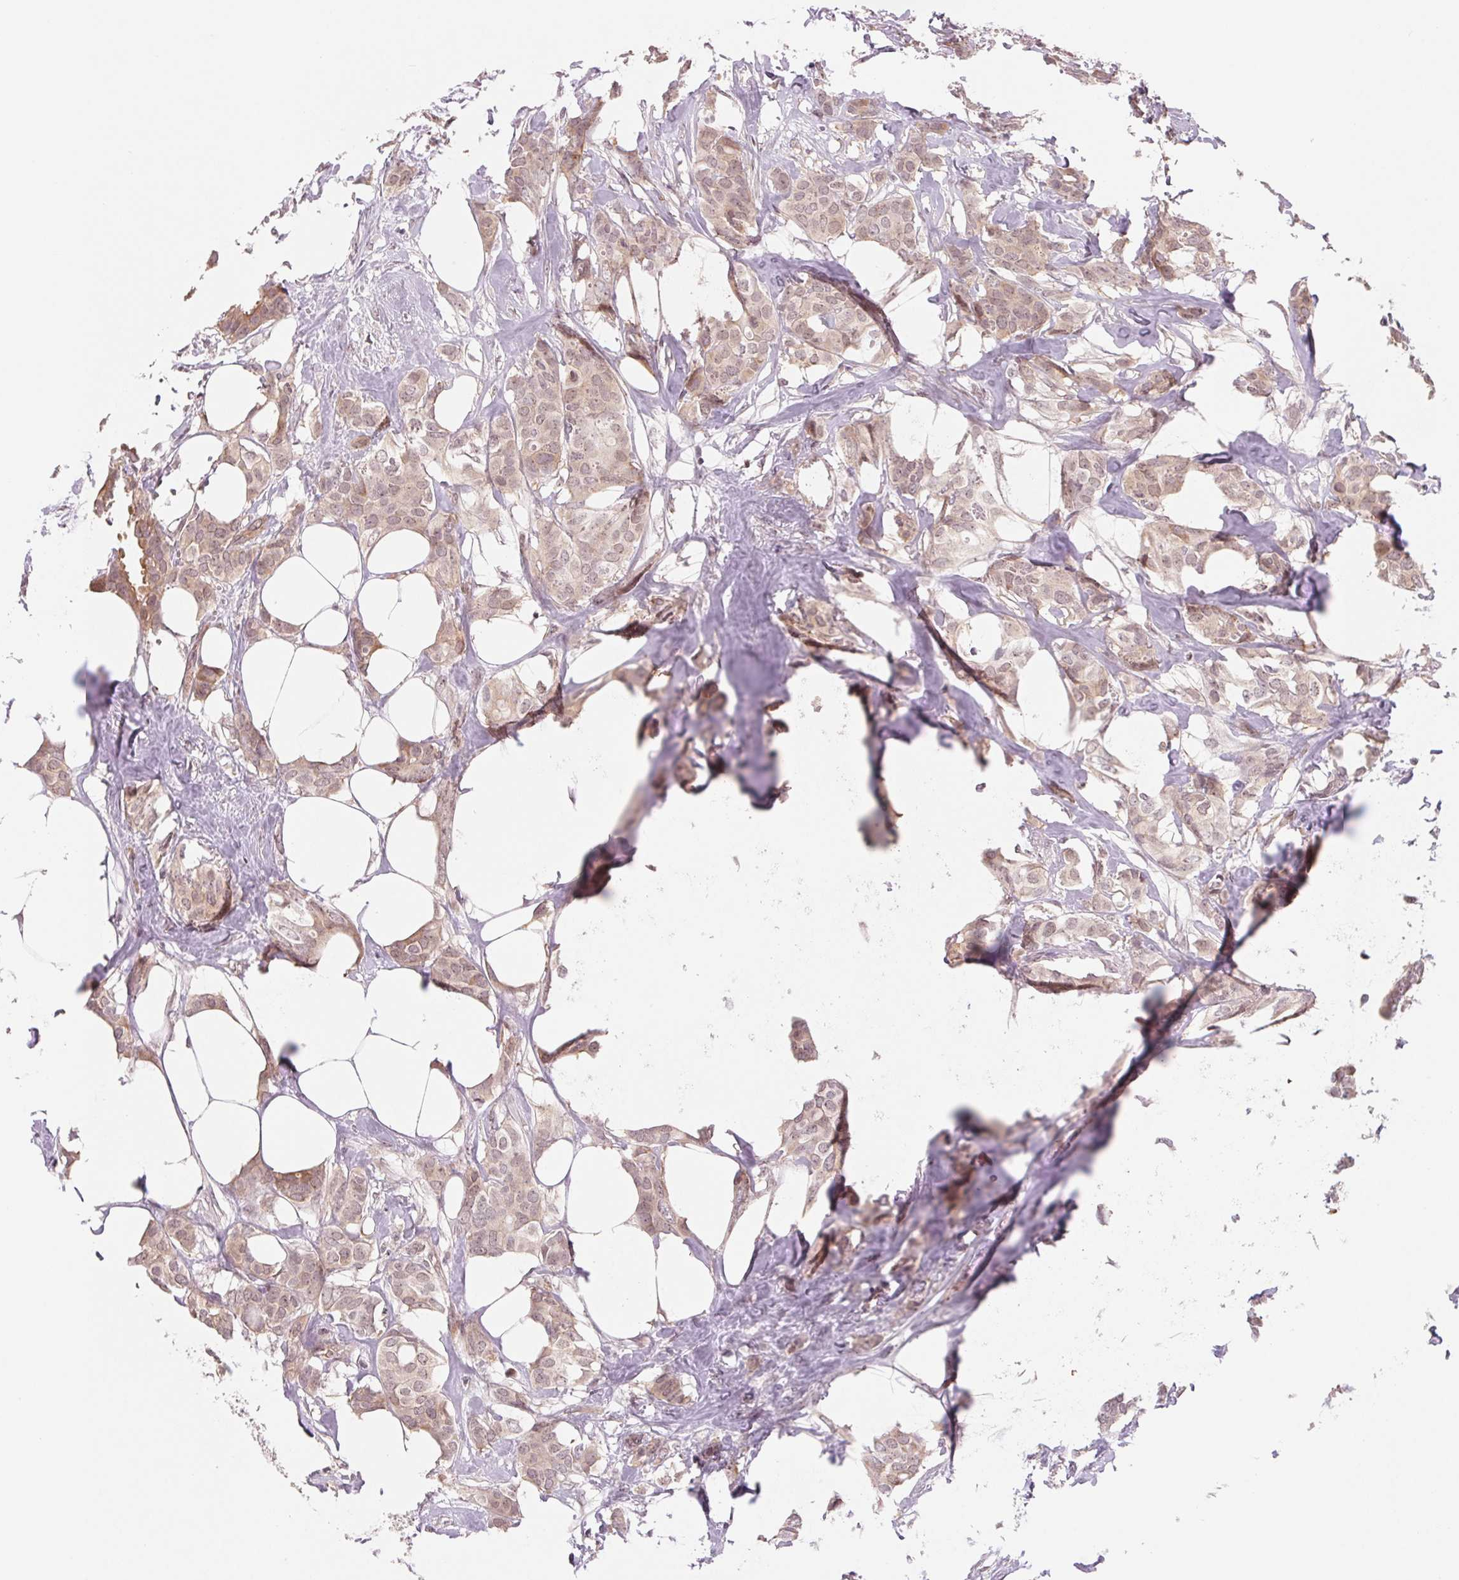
{"staining": {"intensity": "weak", "quantity": ">75%", "location": "cytoplasmic/membranous"}, "tissue": "breast cancer", "cell_type": "Tumor cells", "image_type": "cancer", "snomed": [{"axis": "morphology", "description": "Duct carcinoma"}, {"axis": "topography", "description": "Breast"}], "caption": "Weak cytoplasmic/membranous staining is appreciated in approximately >75% of tumor cells in breast infiltrating ductal carcinoma.", "gene": "DNAJB6", "patient": {"sex": "female", "age": 62}}